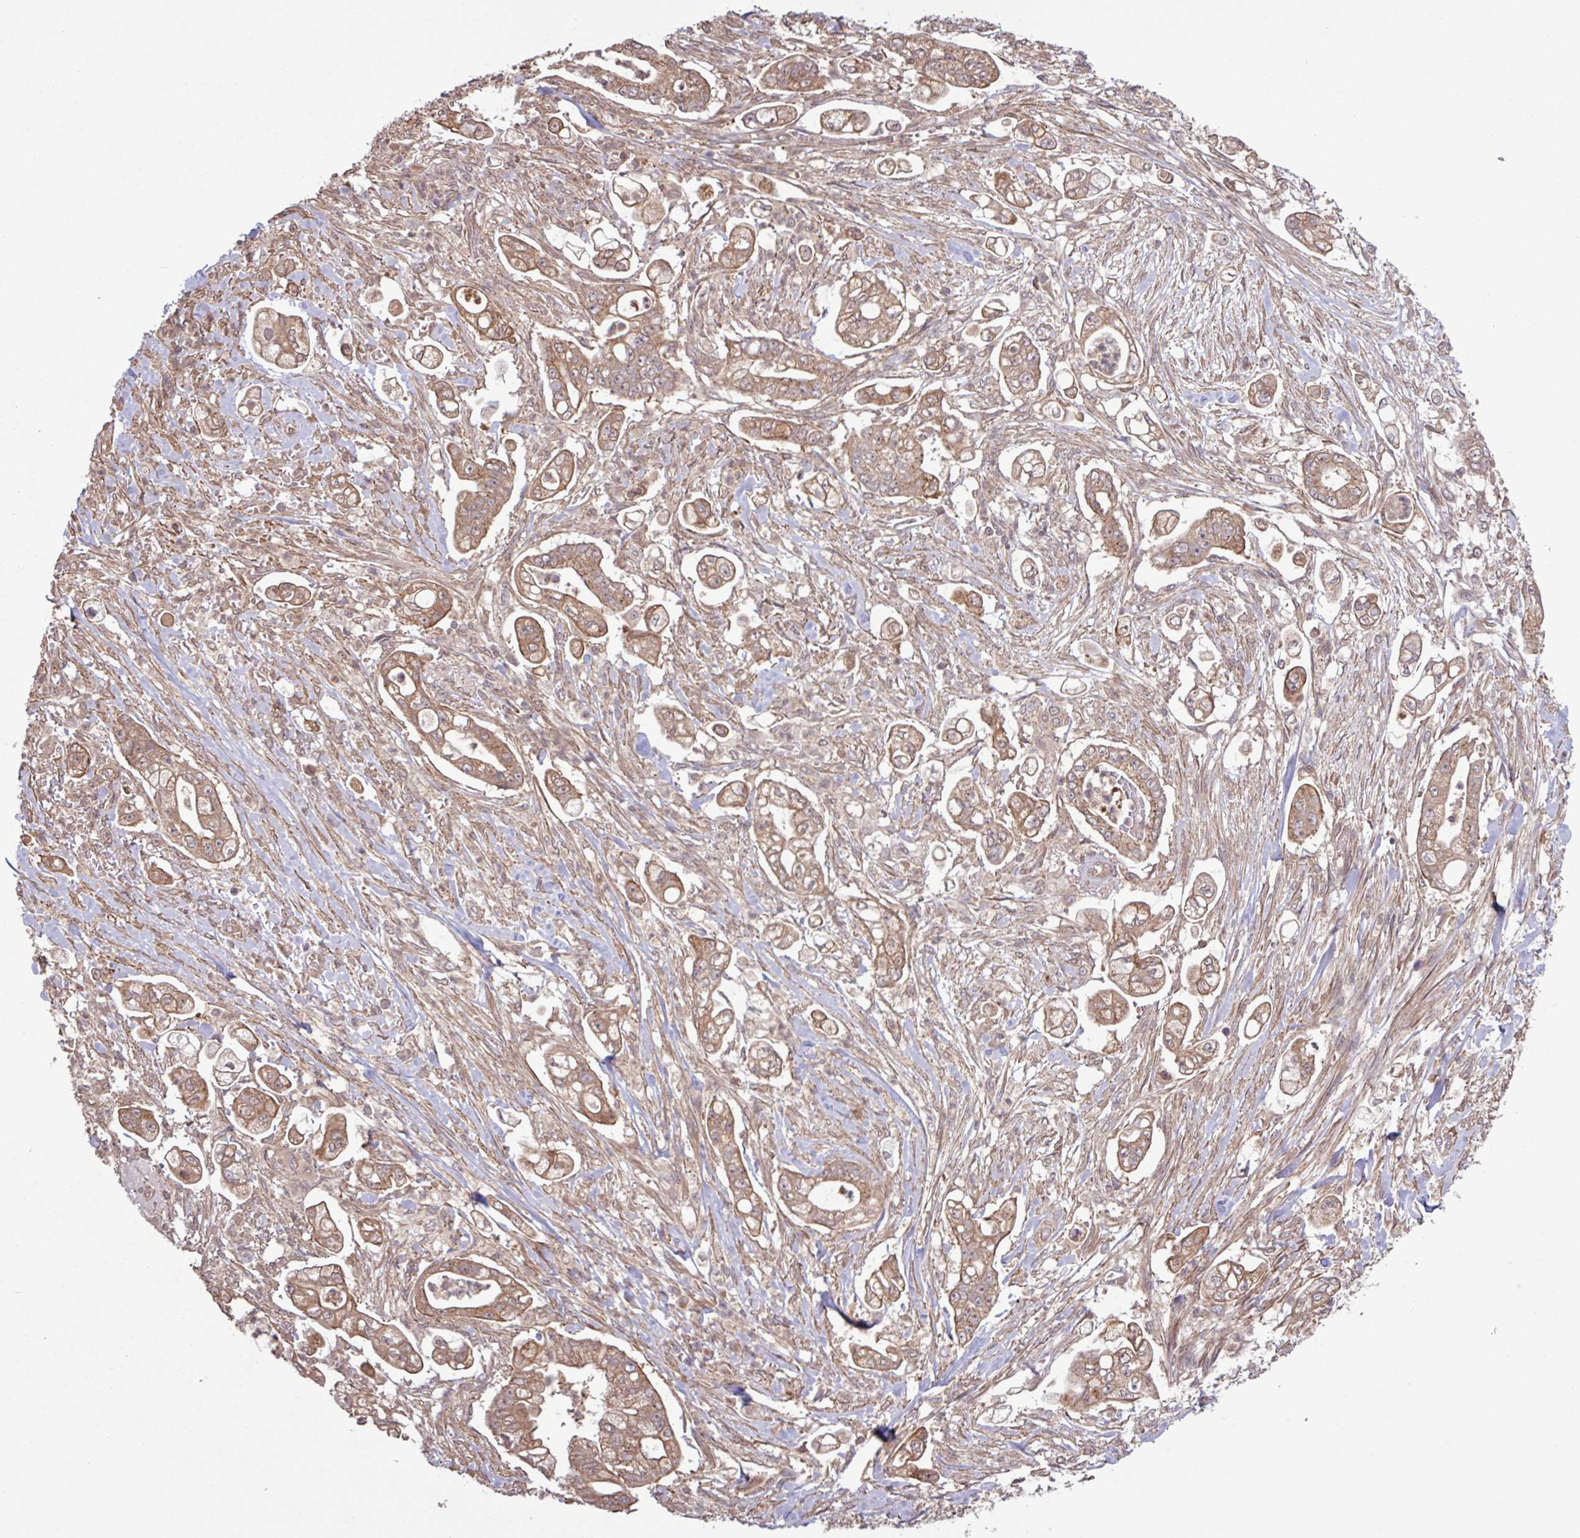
{"staining": {"intensity": "moderate", "quantity": ">75%", "location": "cytoplasmic/membranous"}, "tissue": "pancreatic cancer", "cell_type": "Tumor cells", "image_type": "cancer", "snomed": [{"axis": "morphology", "description": "Adenocarcinoma, NOS"}, {"axis": "topography", "description": "Pancreas"}], "caption": "Pancreatic adenocarcinoma stained with DAB (3,3'-diaminobenzidine) immunohistochemistry demonstrates medium levels of moderate cytoplasmic/membranous expression in about >75% of tumor cells.", "gene": "TRABD2A", "patient": {"sex": "female", "age": 69}}